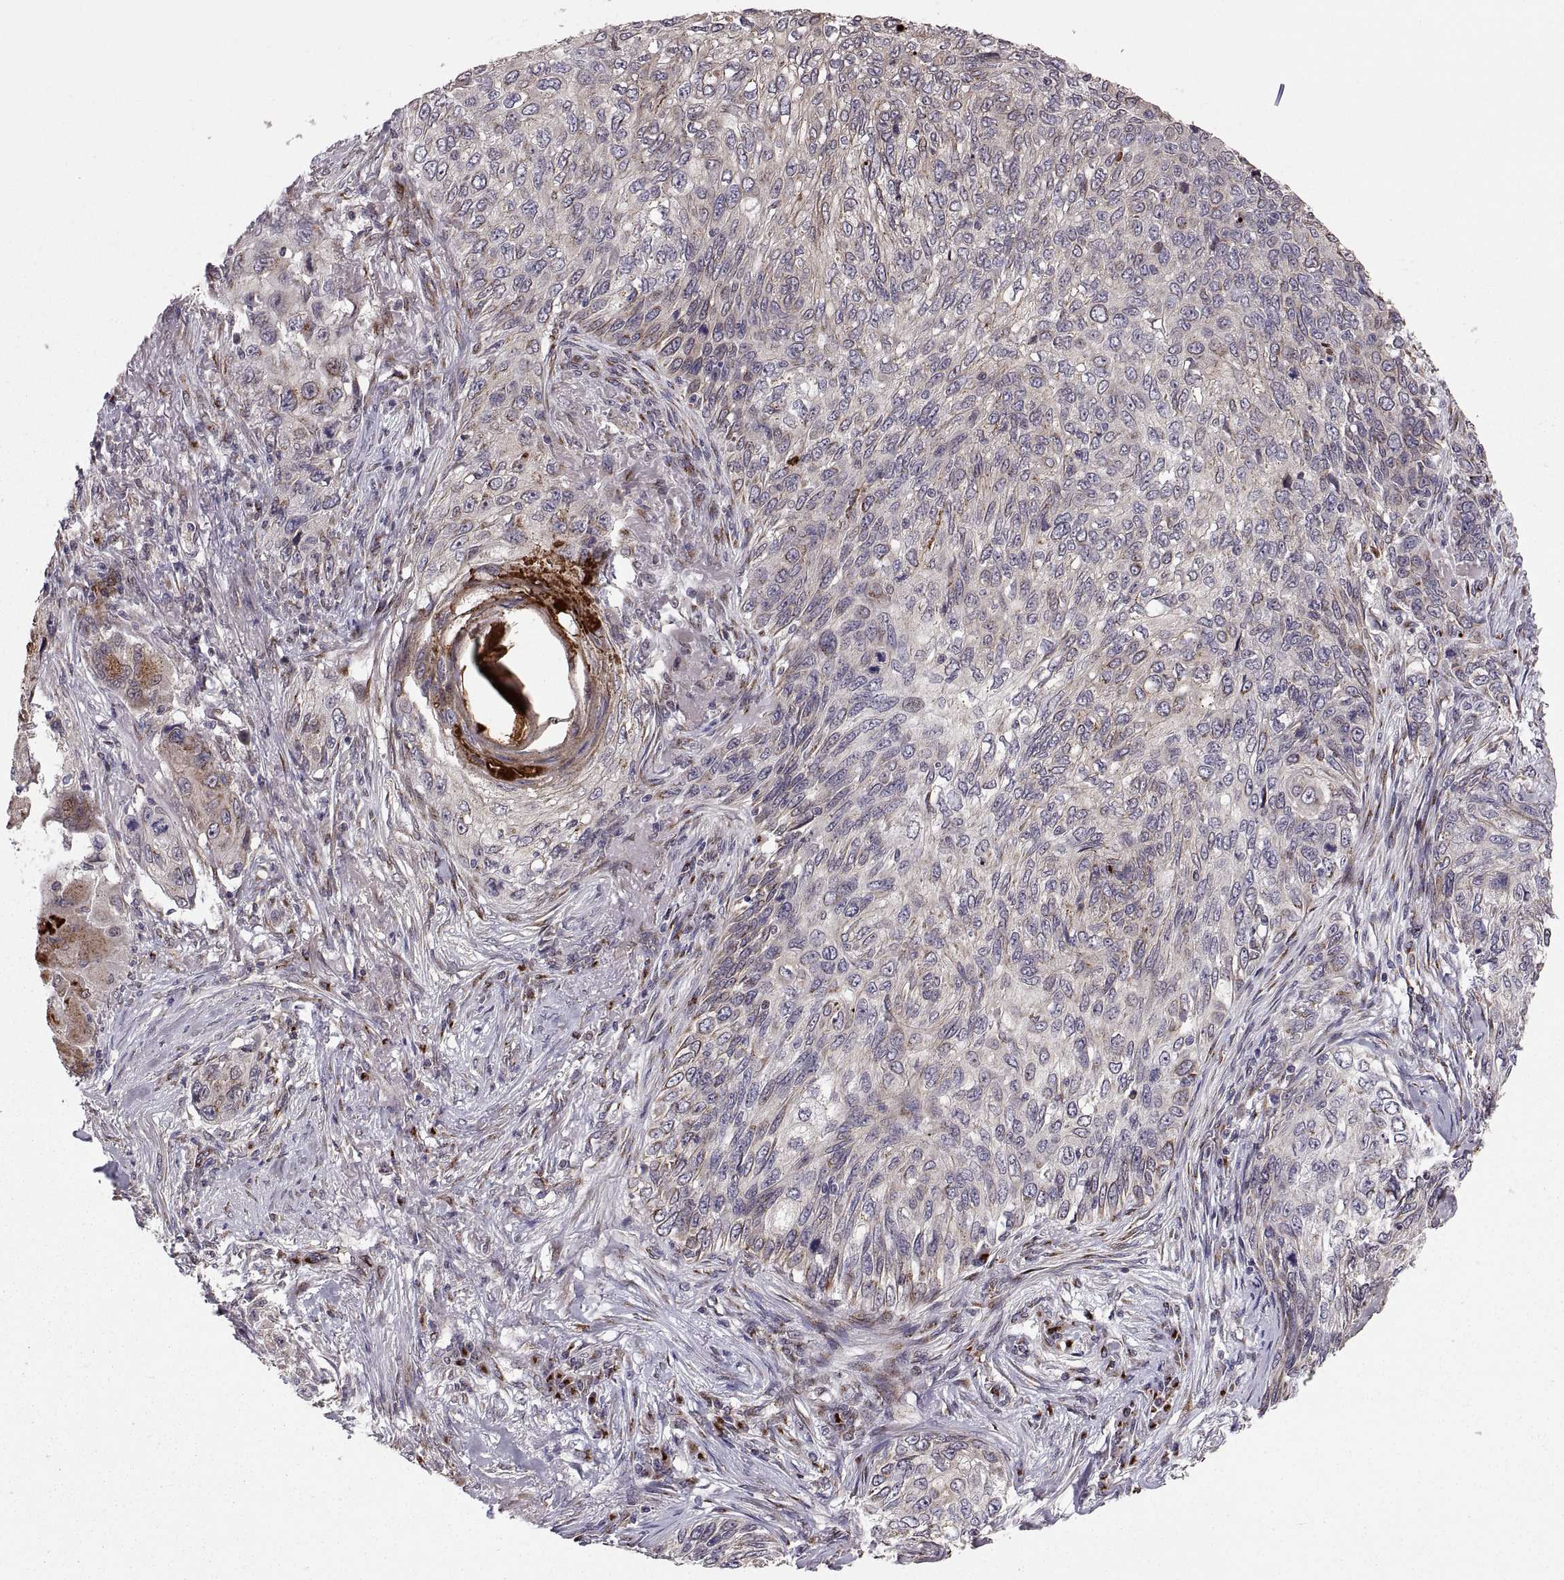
{"staining": {"intensity": "weak", "quantity": "25%-75%", "location": "cytoplasmic/membranous"}, "tissue": "skin cancer", "cell_type": "Tumor cells", "image_type": "cancer", "snomed": [{"axis": "morphology", "description": "Squamous cell carcinoma, NOS"}, {"axis": "topography", "description": "Skin"}], "caption": "Skin cancer was stained to show a protein in brown. There is low levels of weak cytoplasmic/membranous staining in about 25%-75% of tumor cells. The protein is shown in brown color, while the nuclei are stained blue.", "gene": "TESC", "patient": {"sex": "male", "age": 92}}